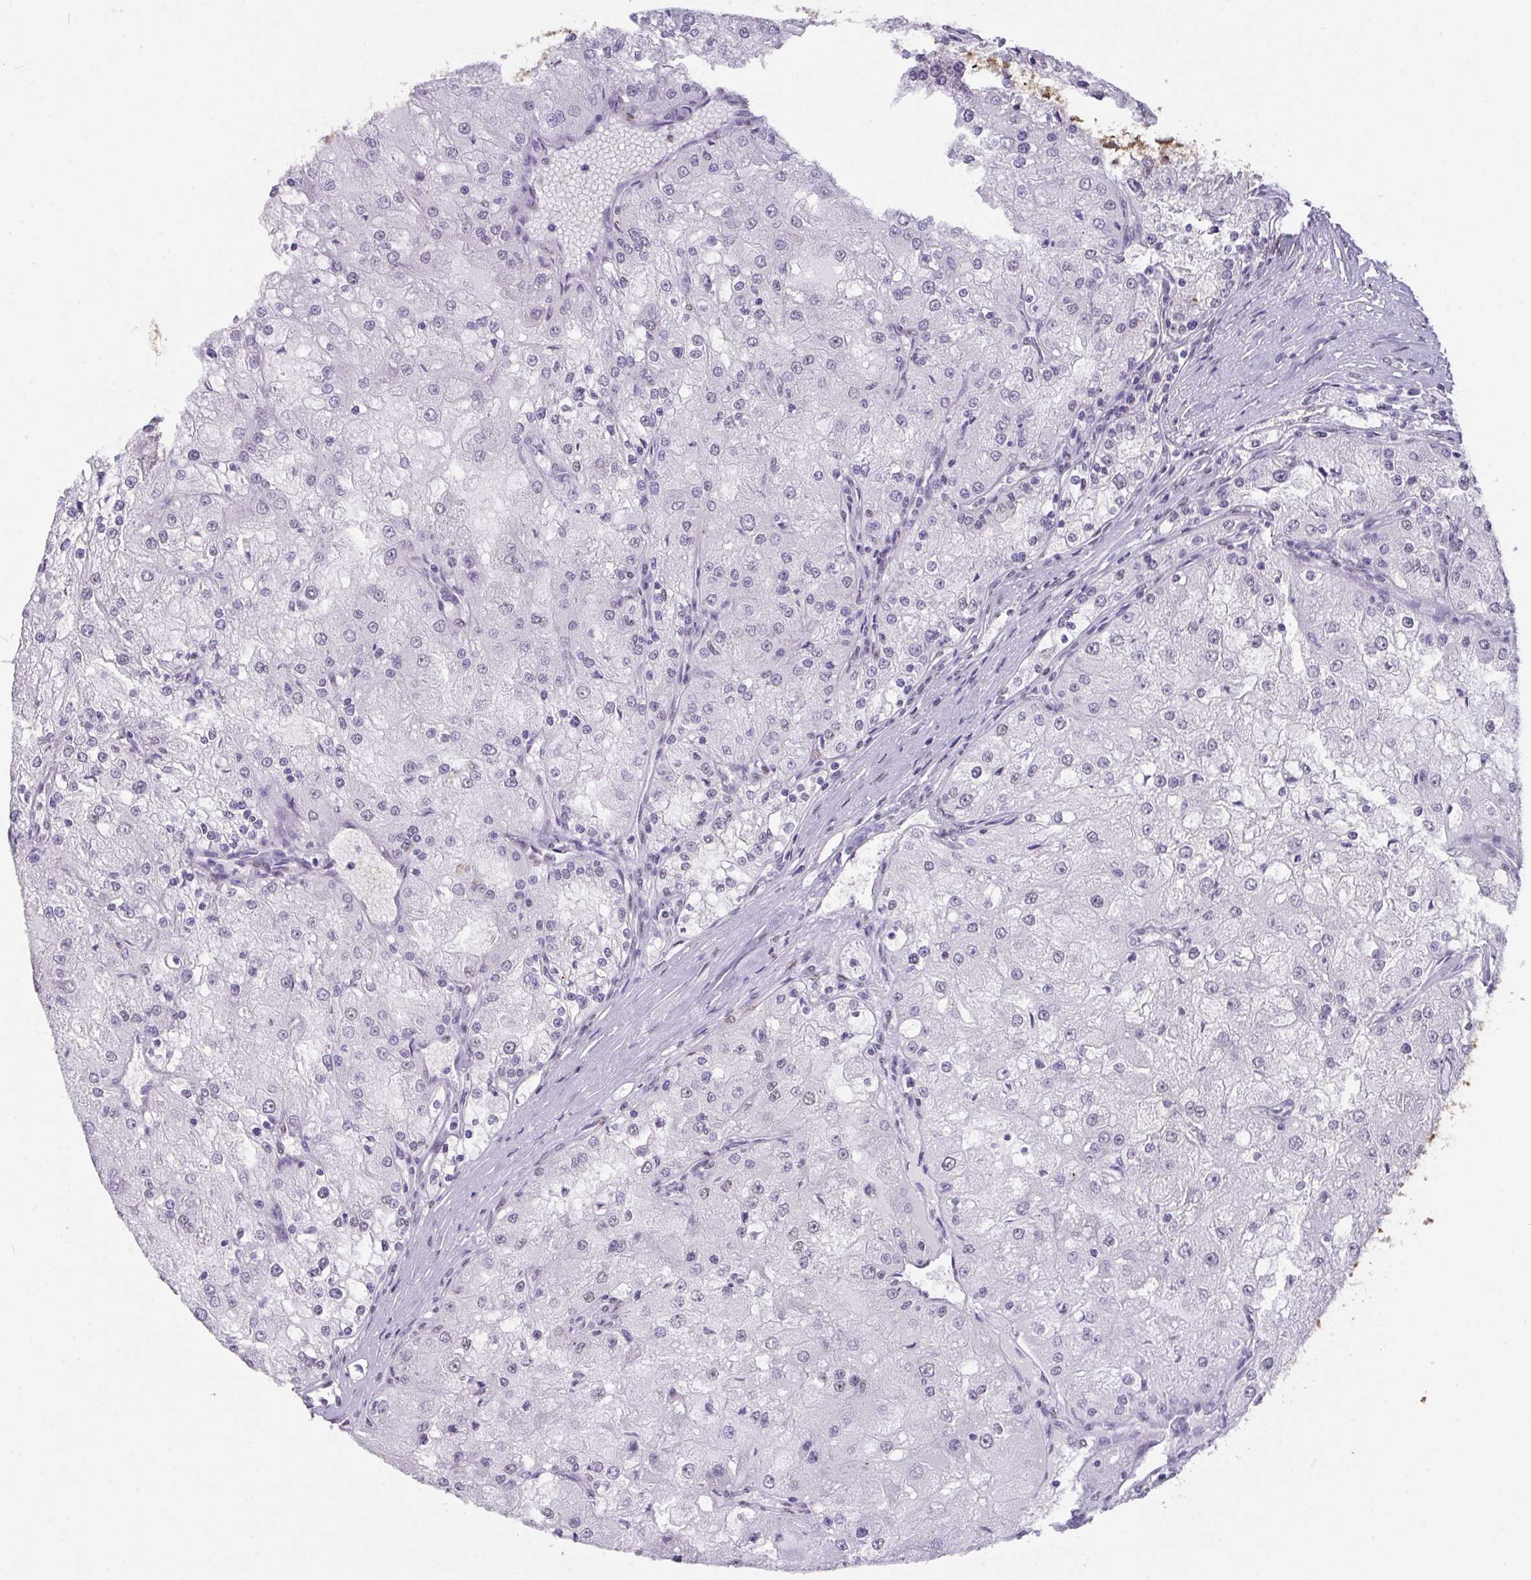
{"staining": {"intensity": "negative", "quantity": "none", "location": "none"}, "tissue": "renal cancer", "cell_type": "Tumor cells", "image_type": "cancer", "snomed": [{"axis": "morphology", "description": "Adenocarcinoma, NOS"}, {"axis": "topography", "description": "Kidney"}], "caption": "Micrograph shows no protein expression in tumor cells of renal cancer tissue.", "gene": "SEMA6B", "patient": {"sex": "female", "age": 74}}